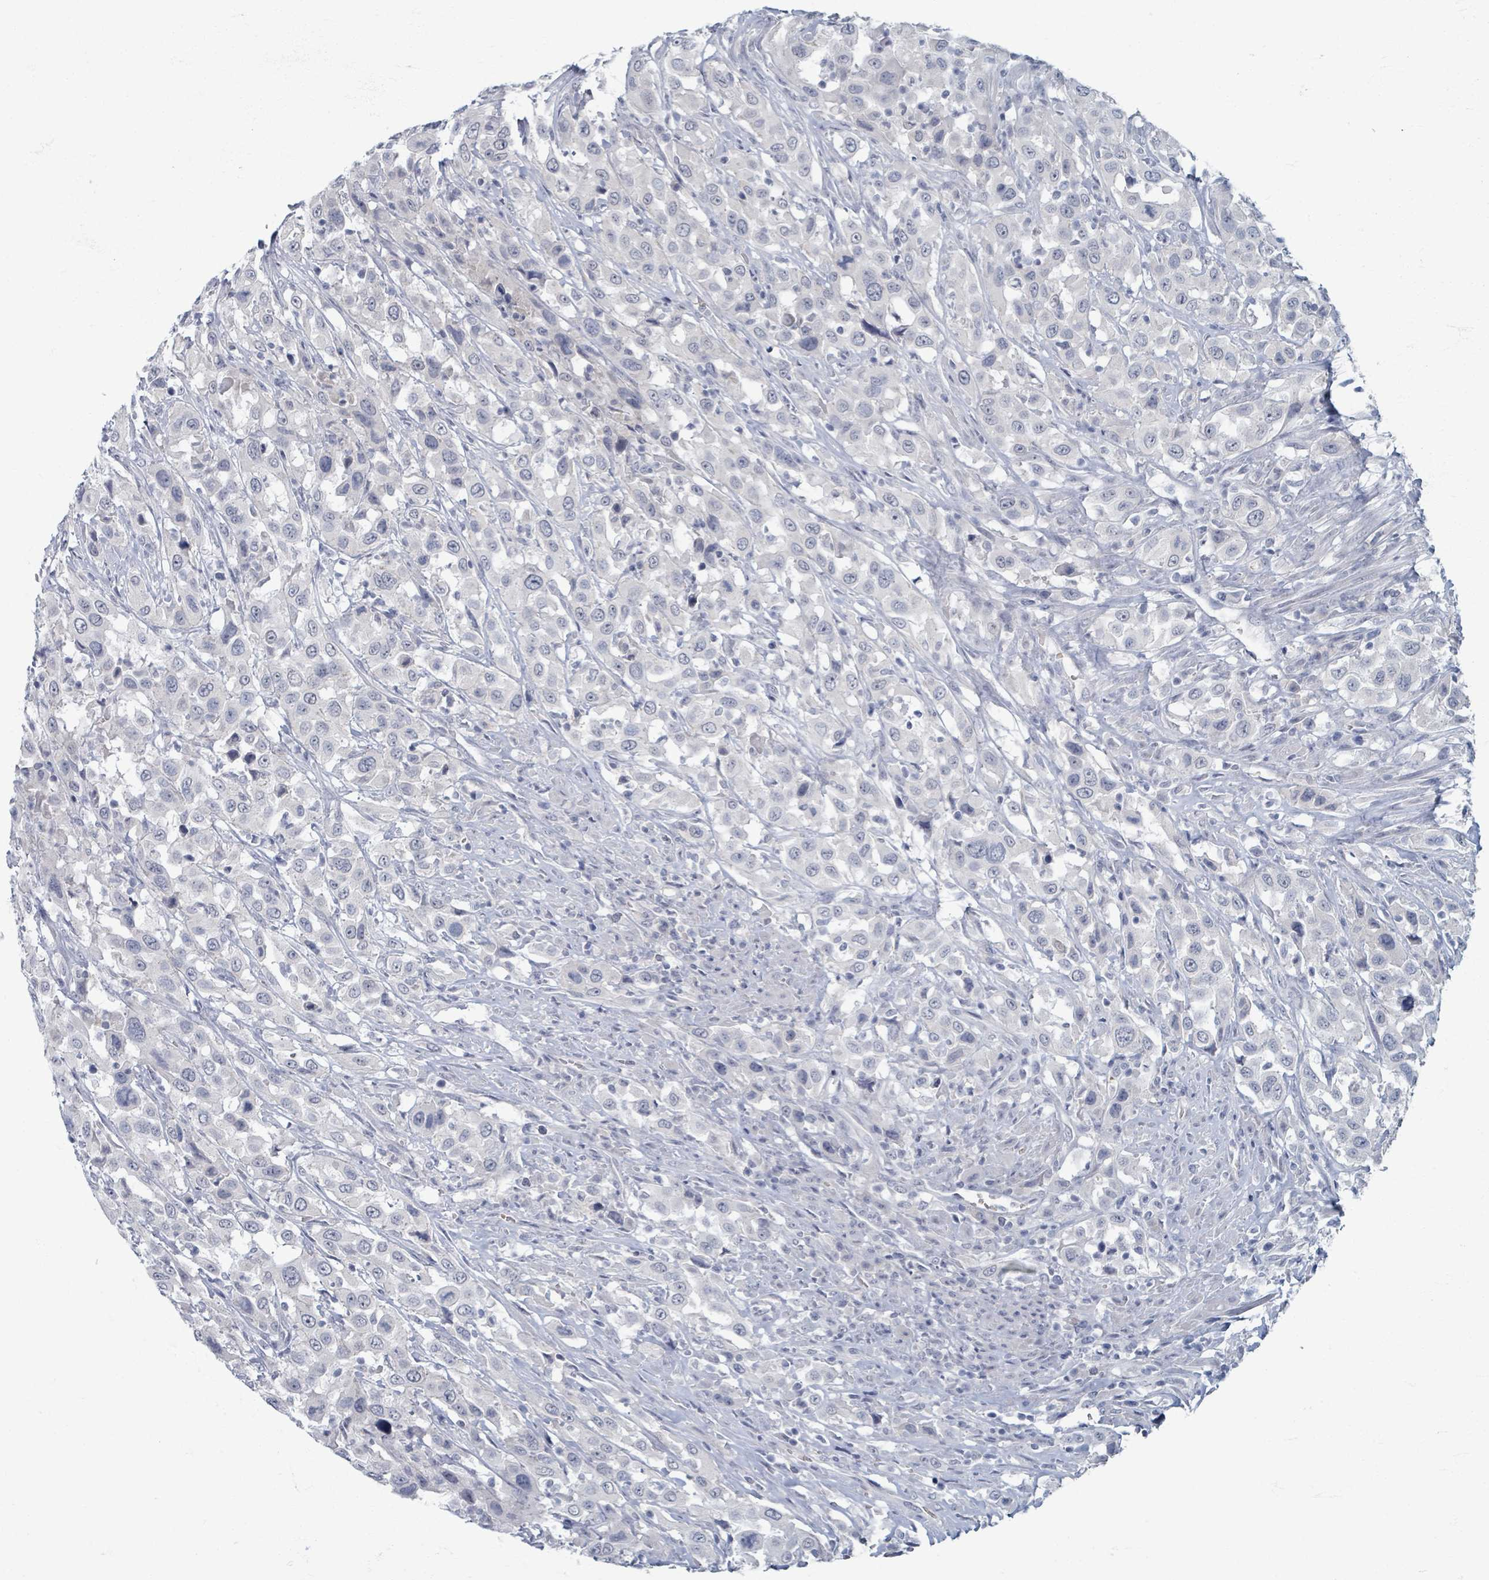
{"staining": {"intensity": "negative", "quantity": "none", "location": "none"}, "tissue": "urothelial cancer", "cell_type": "Tumor cells", "image_type": "cancer", "snomed": [{"axis": "morphology", "description": "Urothelial carcinoma, High grade"}, {"axis": "topography", "description": "Urinary bladder"}], "caption": "Urothelial carcinoma (high-grade) was stained to show a protein in brown. There is no significant expression in tumor cells.", "gene": "WNT11", "patient": {"sex": "male", "age": 61}}